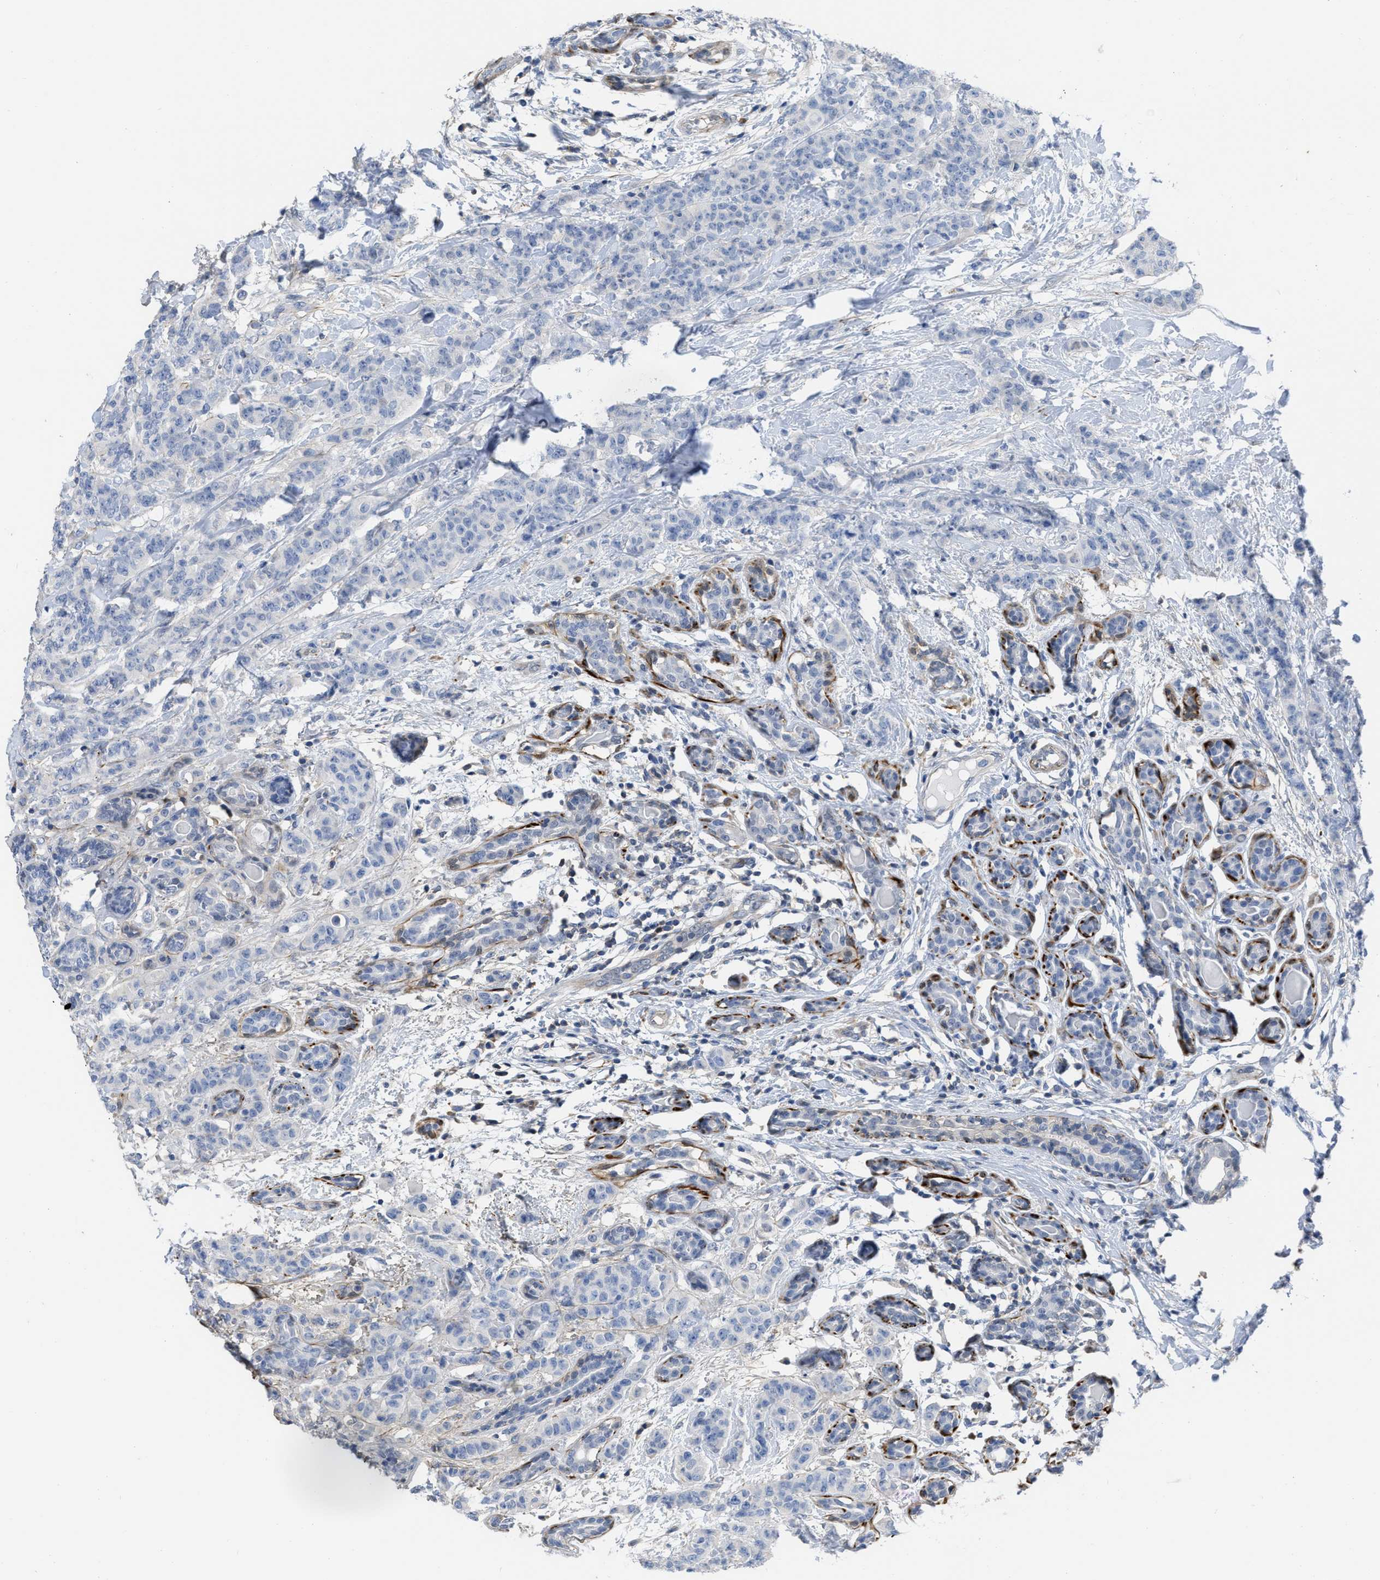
{"staining": {"intensity": "negative", "quantity": "none", "location": "none"}, "tissue": "breast cancer", "cell_type": "Tumor cells", "image_type": "cancer", "snomed": [{"axis": "morphology", "description": "Normal tissue, NOS"}, {"axis": "morphology", "description": "Duct carcinoma"}, {"axis": "topography", "description": "Breast"}], "caption": "High magnification brightfield microscopy of breast cancer (invasive ductal carcinoma) stained with DAB (3,3'-diaminobenzidine) (brown) and counterstained with hematoxylin (blue): tumor cells show no significant staining.", "gene": "PRMT2", "patient": {"sex": "female", "age": 40}}